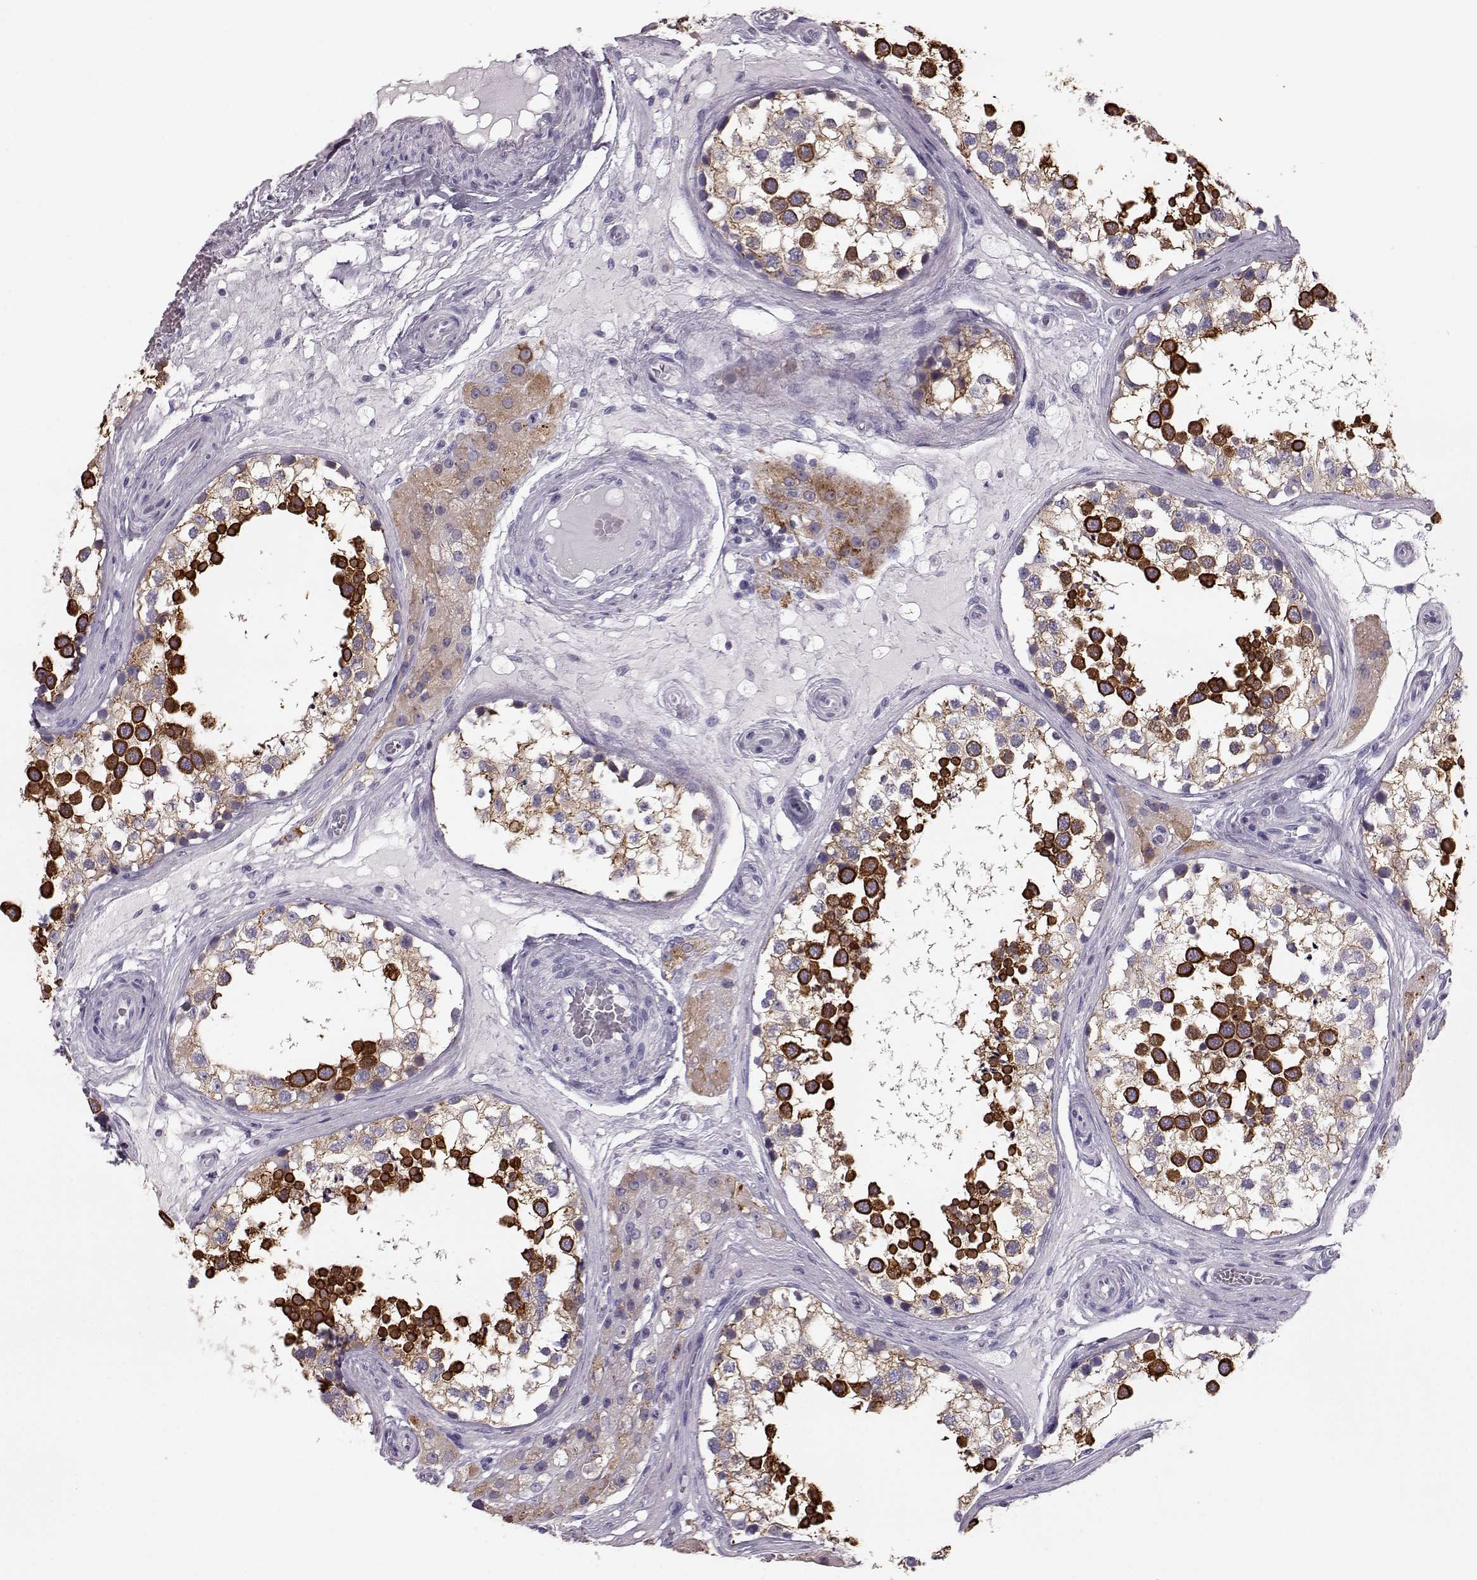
{"staining": {"intensity": "strong", "quantity": "25%-75%", "location": "cytoplasmic/membranous"}, "tissue": "testis", "cell_type": "Cells in seminiferous ducts", "image_type": "normal", "snomed": [{"axis": "morphology", "description": "Normal tissue, NOS"}, {"axis": "morphology", "description": "Seminoma, NOS"}, {"axis": "topography", "description": "Testis"}], "caption": "Immunohistochemical staining of benign testis shows strong cytoplasmic/membranous protein expression in about 25%-75% of cells in seminiferous ducts. (Brightfield microscopy of DAB IHC at high magnification).", "gene": "ELOVL5", "patient": {"sex": "male", "age": 65}}